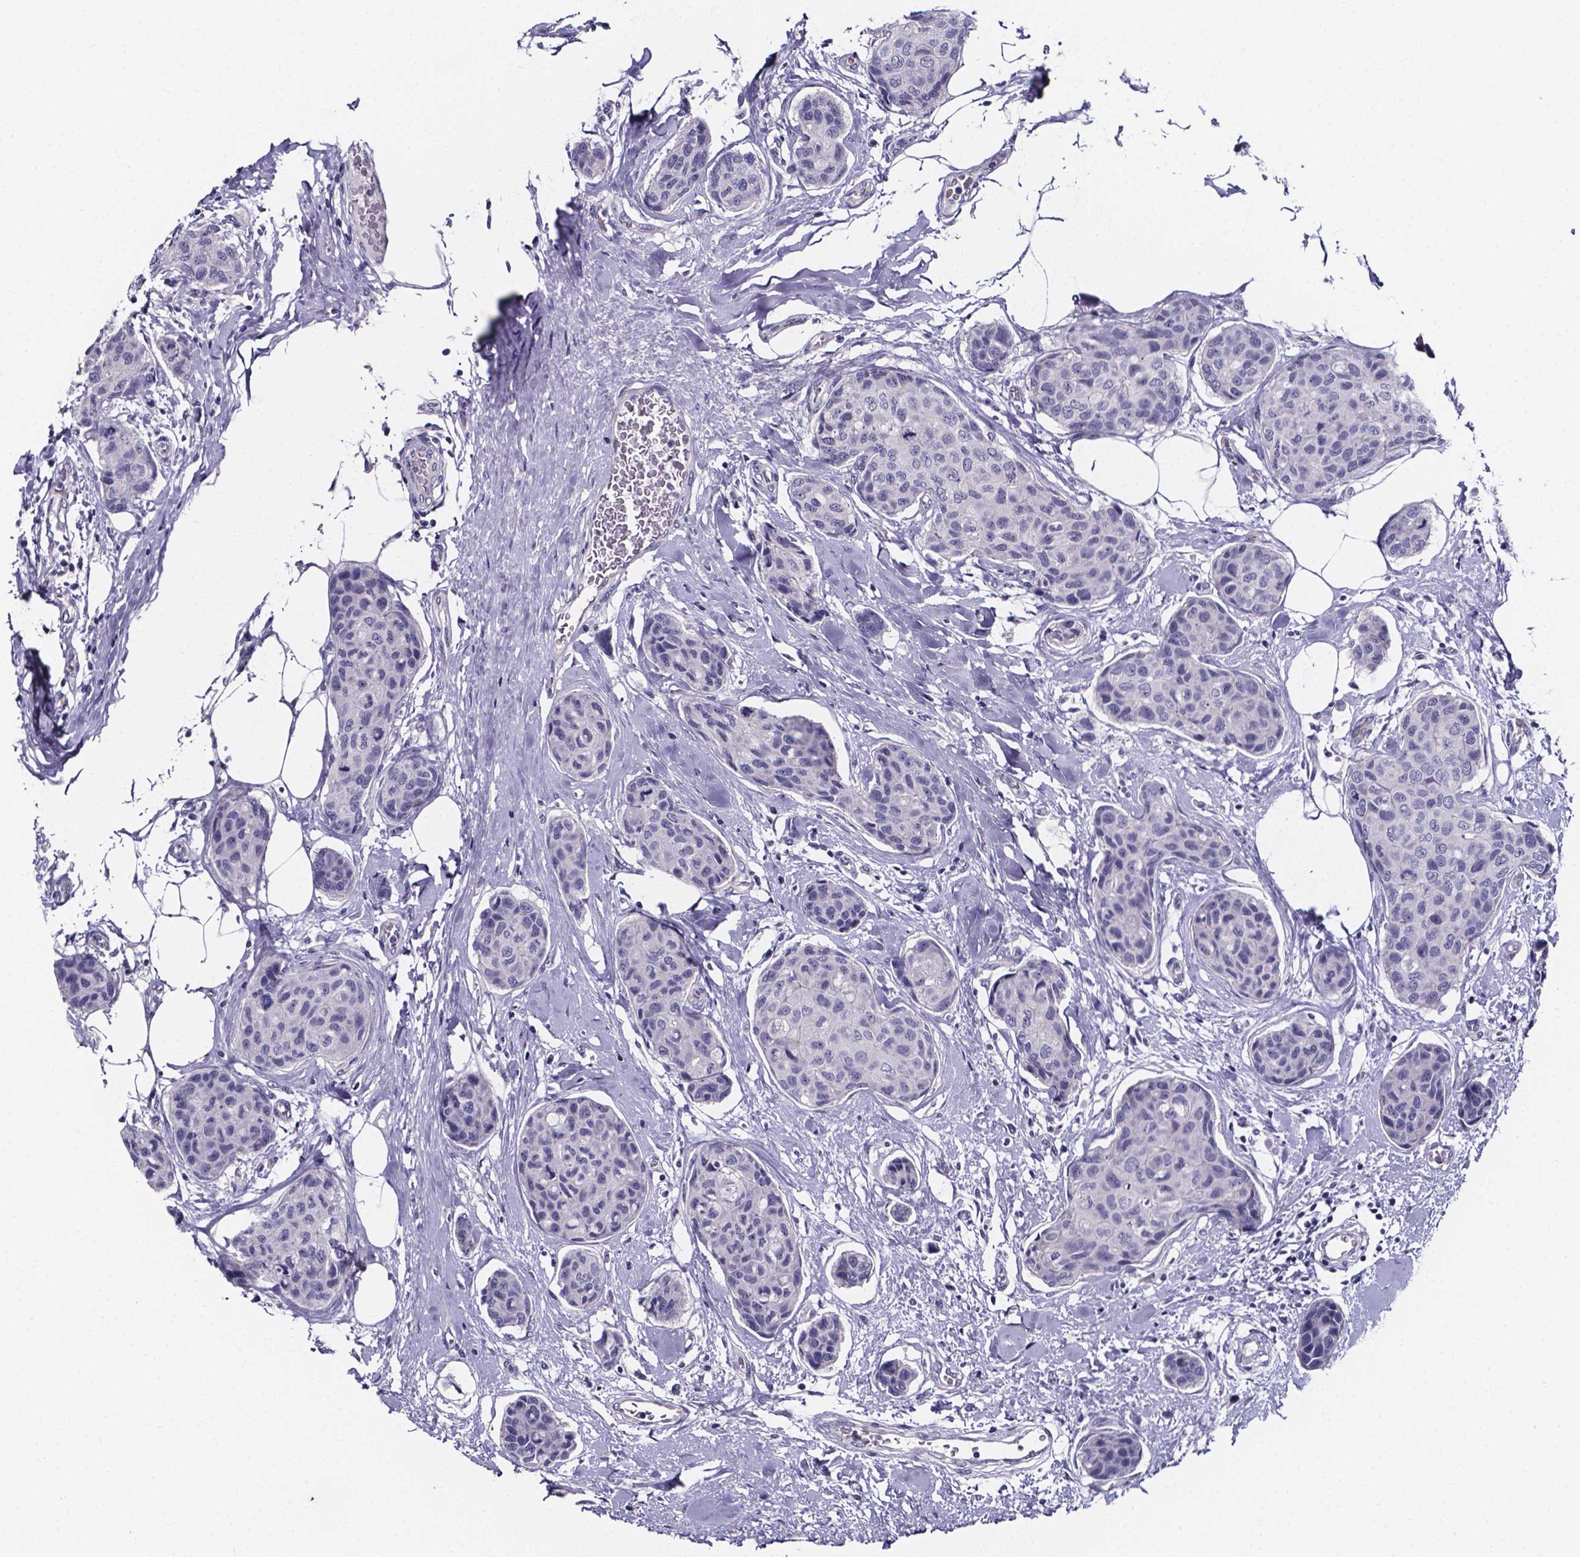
{"staining": {"intensity": "negative", "quantity": "none", "location": "none"}, "tissue": "breast cancer", "cell_type": "Tumor cells", "image_type": "cancer", "snomed": [{"axis": "morphology", "description": "Duct carcinoma"}, {"axis": "topography", "description": "Breast"}], "caption": "Immunohistochemistry (IHC) histopathology image of human breast cancer (infiltrating ductal carcinoma) stained for a protein (brown), which displays no expression in tumor cells.", "gene": "IZUMO1", "patient": {"sex": "female", "age": 80}}